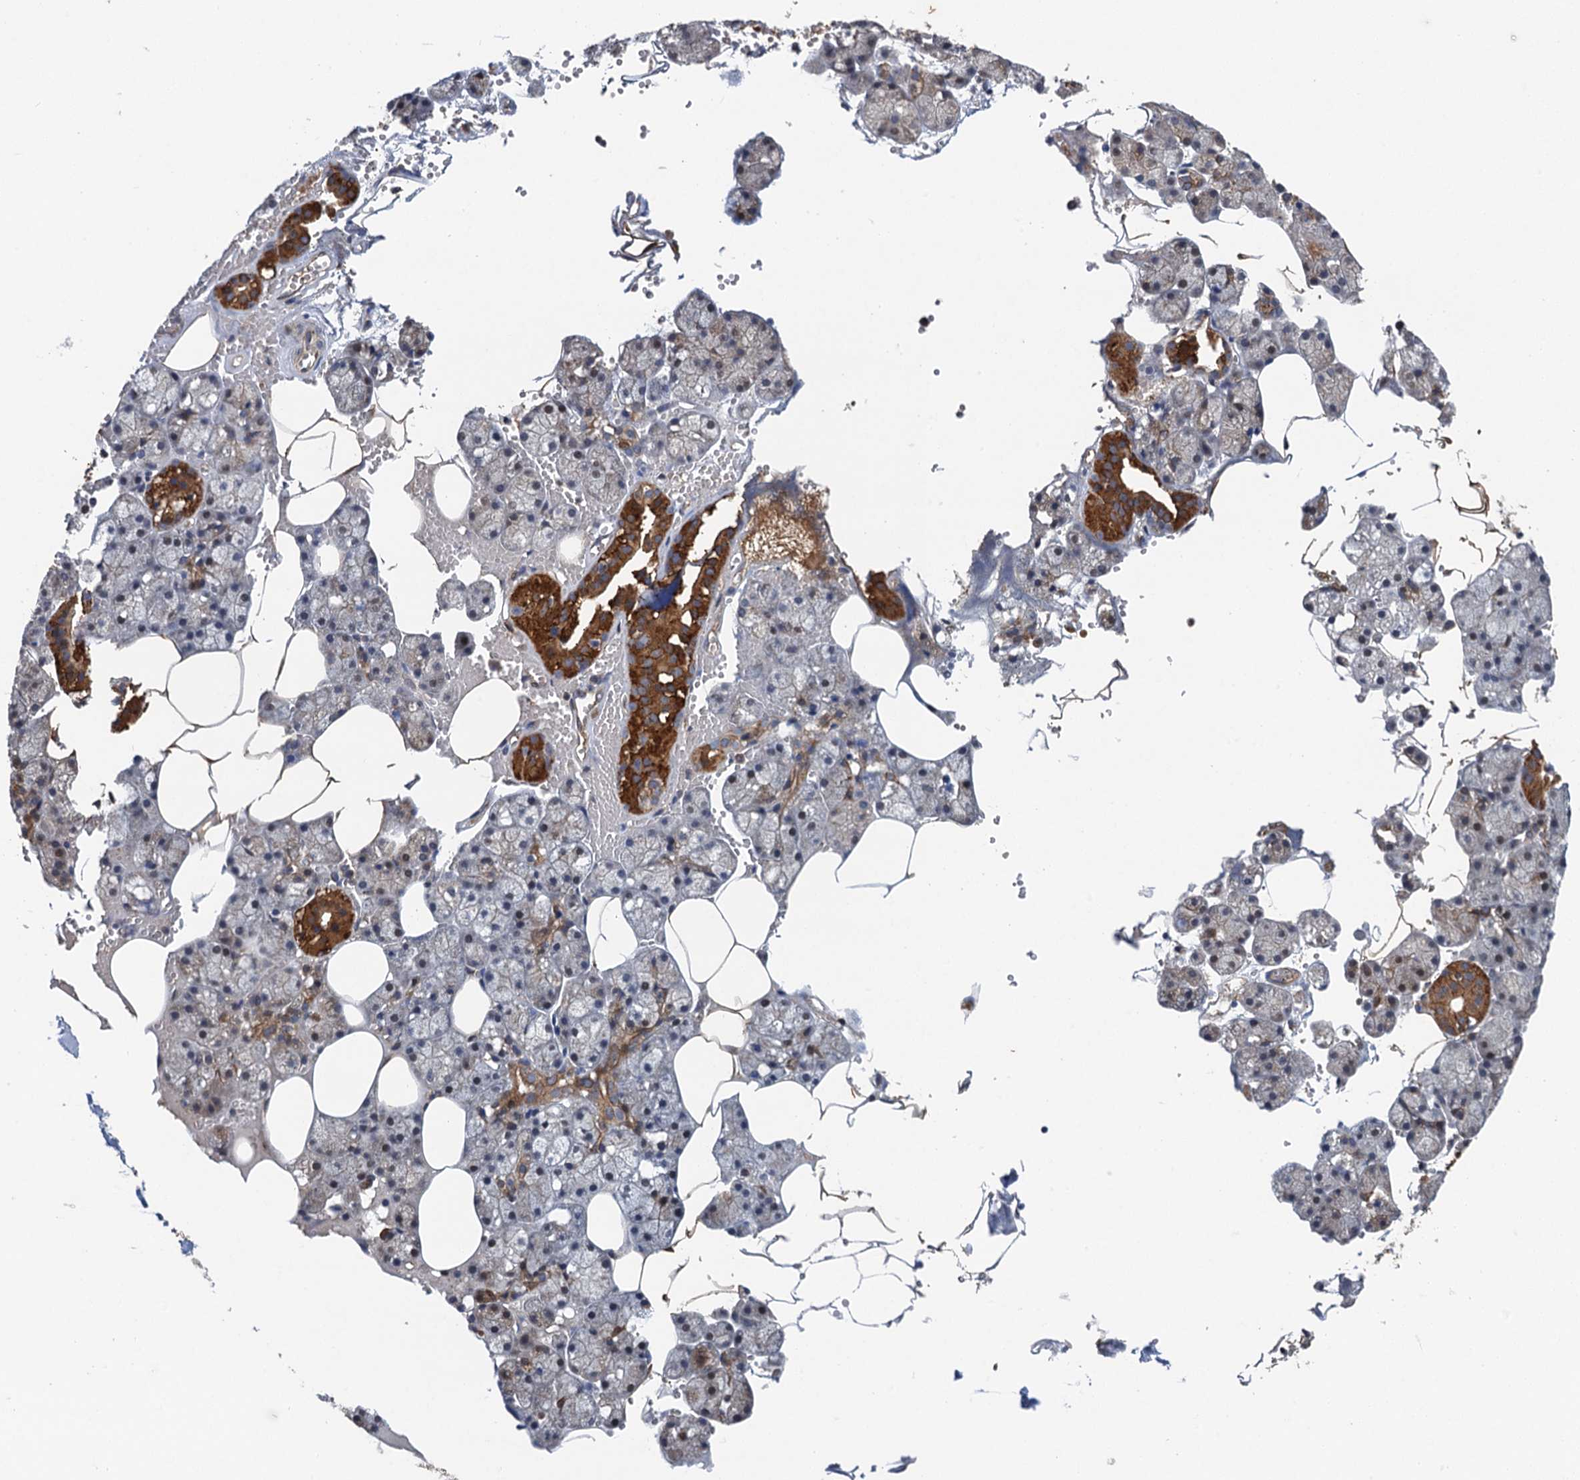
{"staining": {"intensity": "strong", "quantity": "<25%", "location": "cytoplasmic/membranous"}, "tissue": "salivary gland", "cell_type": "Glandular cells", "image_type": "normal", "snomed": [{"axis": "morphology", "description": "Normal tissue, NOS"}, {"axis": "topography", "description": "Salivary gland"}], "caption": "Salivary gland stained with immunohistochemistry (IHC) demonstrates strong cytoplasmic/membranous positivity in about <25% of glandular cells.", "gene": "NLRP10", "patient": {"sex": "male", "age": 62}}